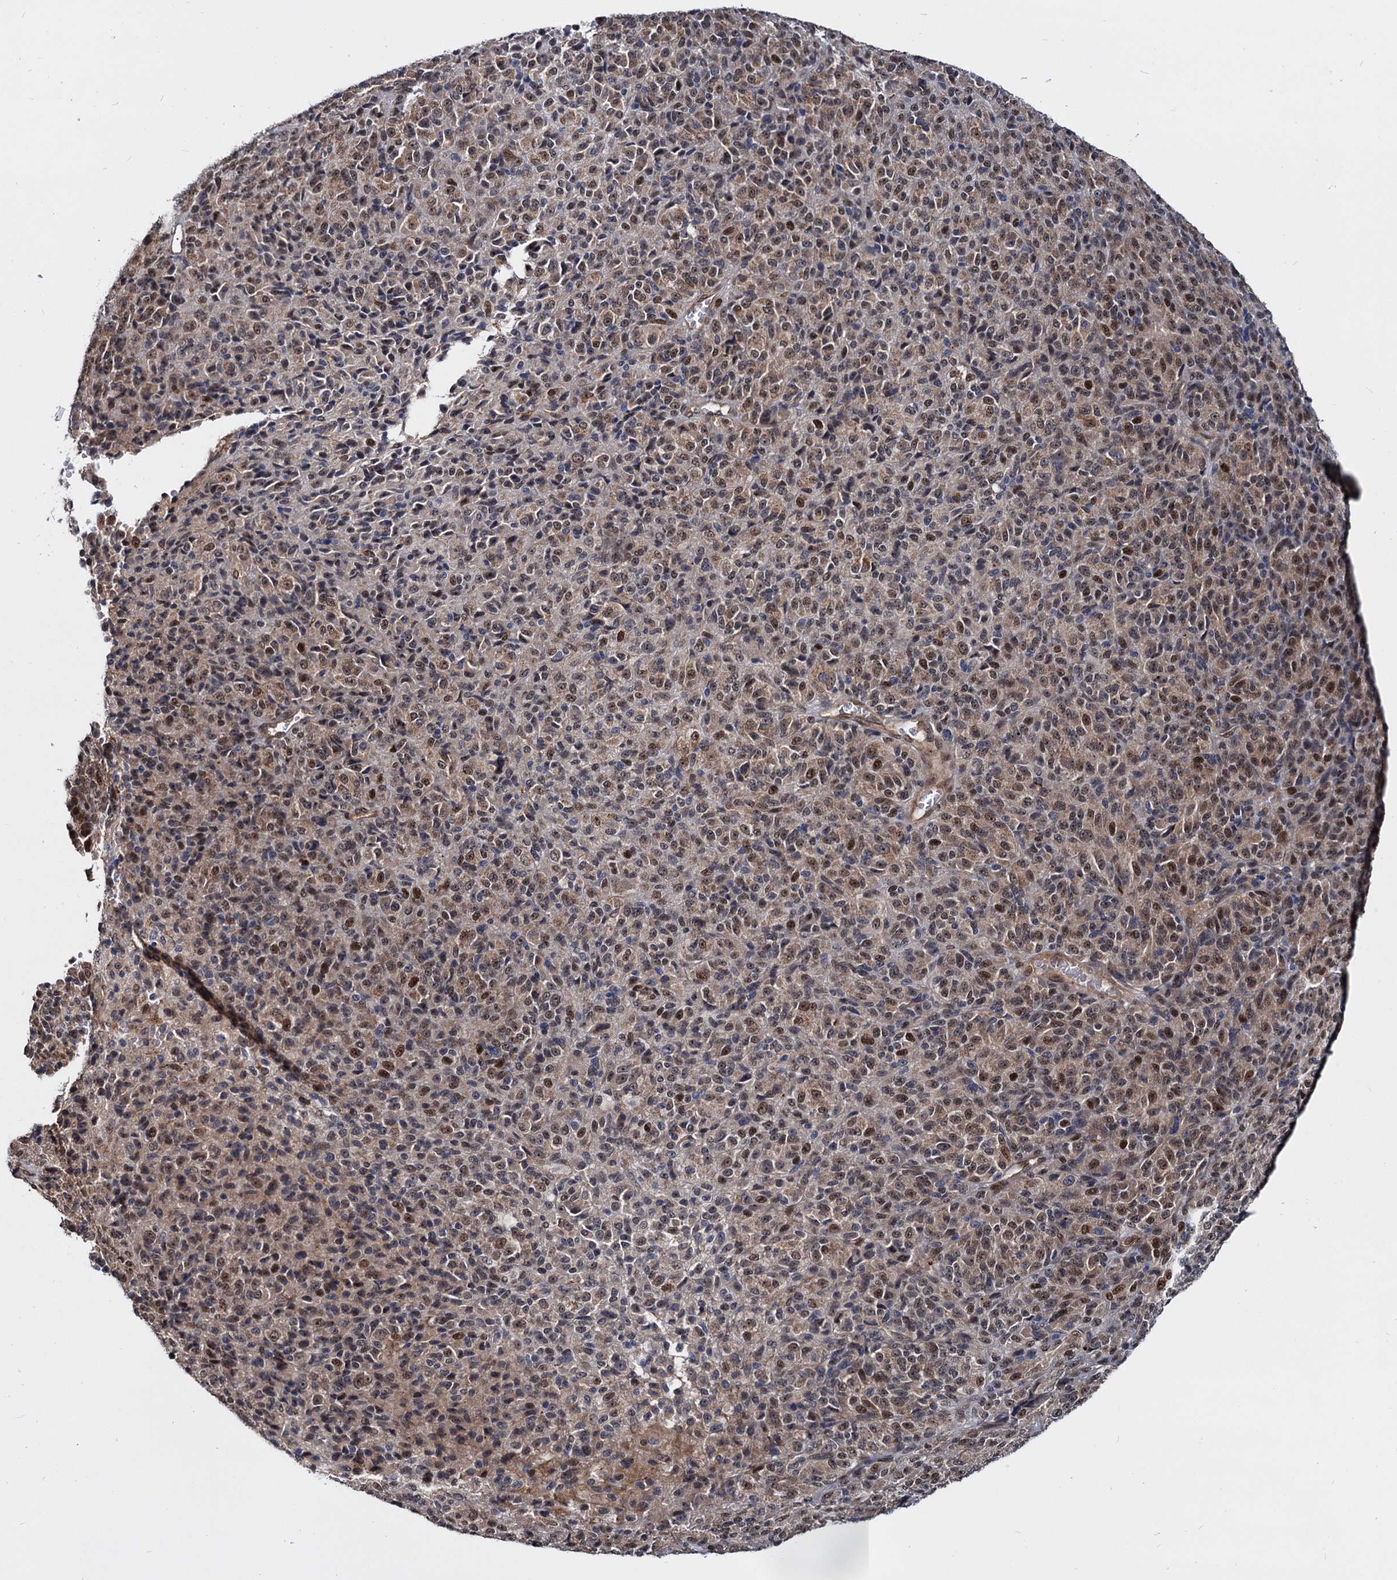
{"staining": {"intensity": "moderate", "quantity": ">75%", "location": "nuclear"}, "tissue": "melanoma", "cell_type": "Tumor cells", "image_type": "cancer", "snomed": [{"axis": "morphology", "description": "Malignant melanoma, Metastatic site"}, {"axis": "topography", "description": "Brain"}], "caption": "Melanoma was stained to show a protein in brown. There is medium levels of moderate nuclear expression in about >75% of tumor cells. (brown staining indicates protein expression, while blue staining denotes nuclei).", "gene": "UBLCP1", "patient": {"sex": "female", "age": 56}}